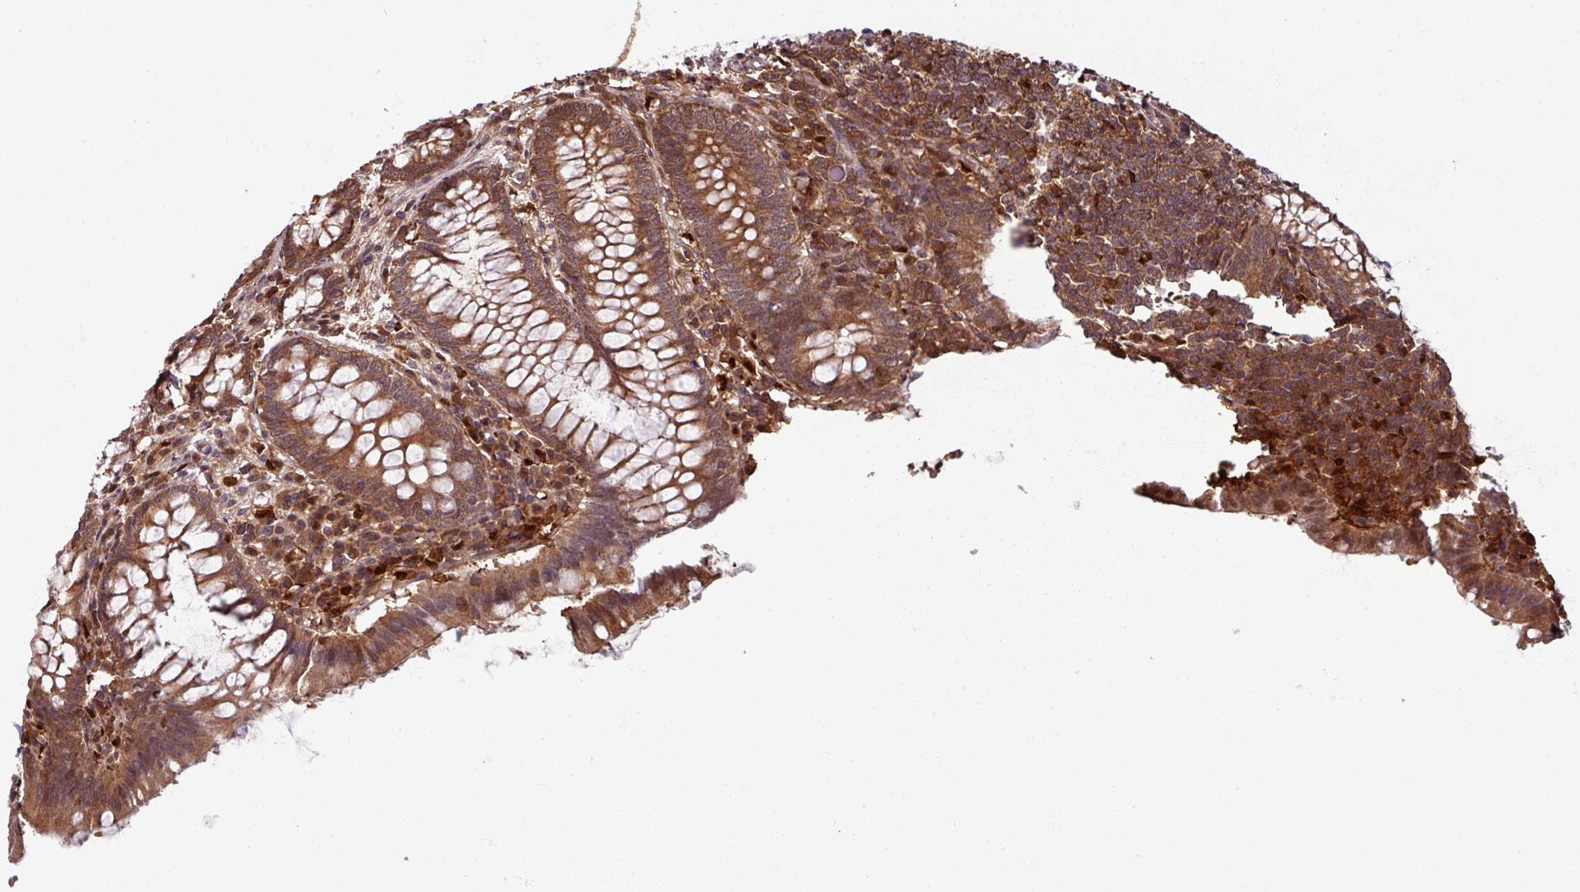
{"staining": {"intensity": "moderate", "quantity": ">75%", "location": "cytoplasmic/membranous,nuclear"}, "tissue": "appendix", "cell_type": "Glandular cells", "image_type": "normal", "snomed": [{"axis": "morphology", "description": "Normal tissue, NOS"}, {"axis": "topography", "description": "Appendix"}], "caption": "A micrograph showing moderate cytoplasmic/membranous,nuclear positivity in approximately >75% of glandular cells in benign appendix, as visualized by brown immunohistochemical staining.", "gene": "KCTD11", "patient": {"sex": "male", "age": 83}}